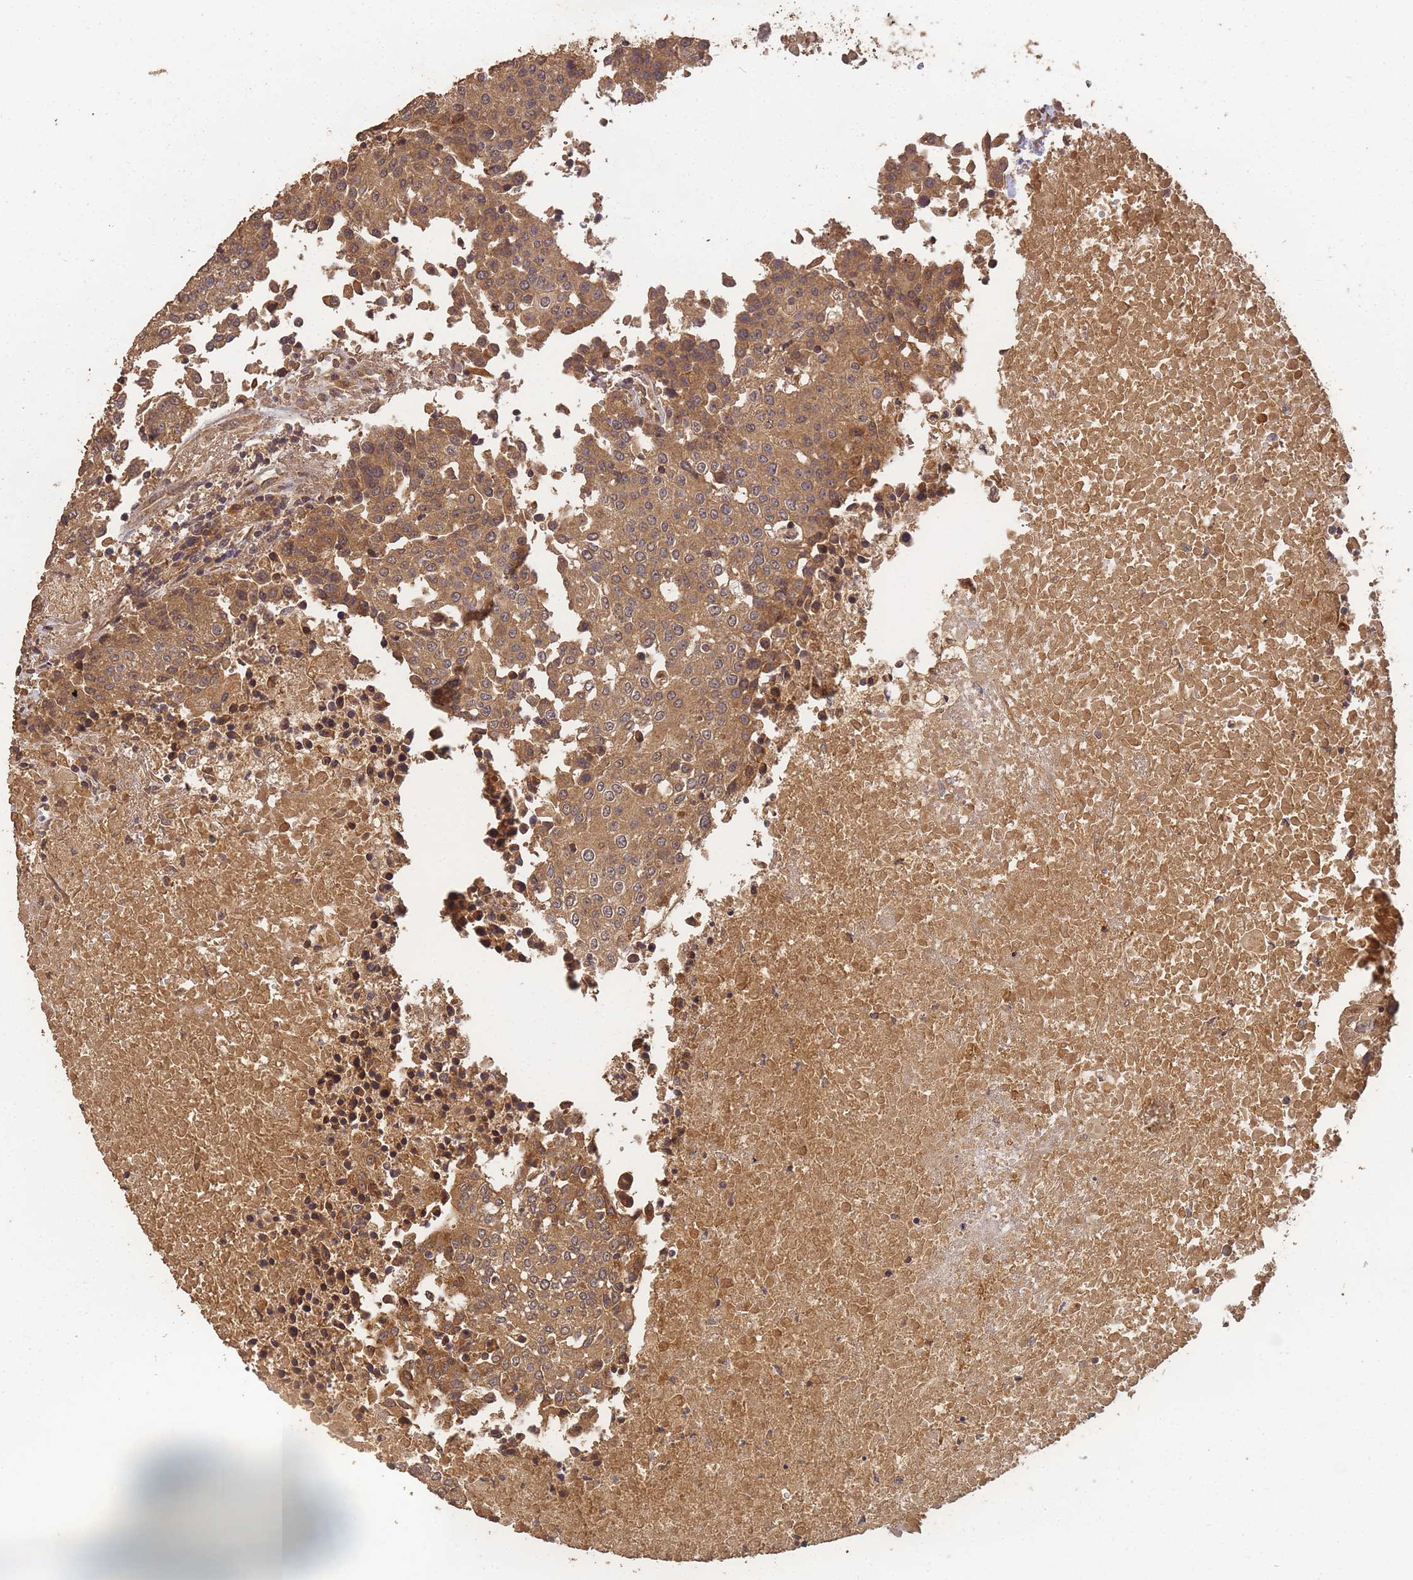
{"staining": {"intensity": "moderate", "quantity": ">75%", "location": "cytoplasmic/membranous,nuclear"}, "tissue": "urothelial cancer", "cell_type": "Tumor cells", "image_type": "cancer", "snomed": [{"axis": "morphology", "description": "Urothelial carcinoma, High grade"}, {"axis": "topography", "description": "Urinary bladder"}], "caption": "Immunohistochemistry (IHC) (DAB (3,3'-diaminobenzidine)) staining of human urothelial cancer shows moderate cytoplasmic/membranous and nuclear protein positivity in approximately >75% of tumor cells. The protein of interest is stained brown, and the nuclei are stained in blue (DAB (3,3'-diaminobenzidine) IHC with brightfield microscopy, high magnification).", "gene": "ALKBH1", "patient": {"sex": "female", "age": 85}}